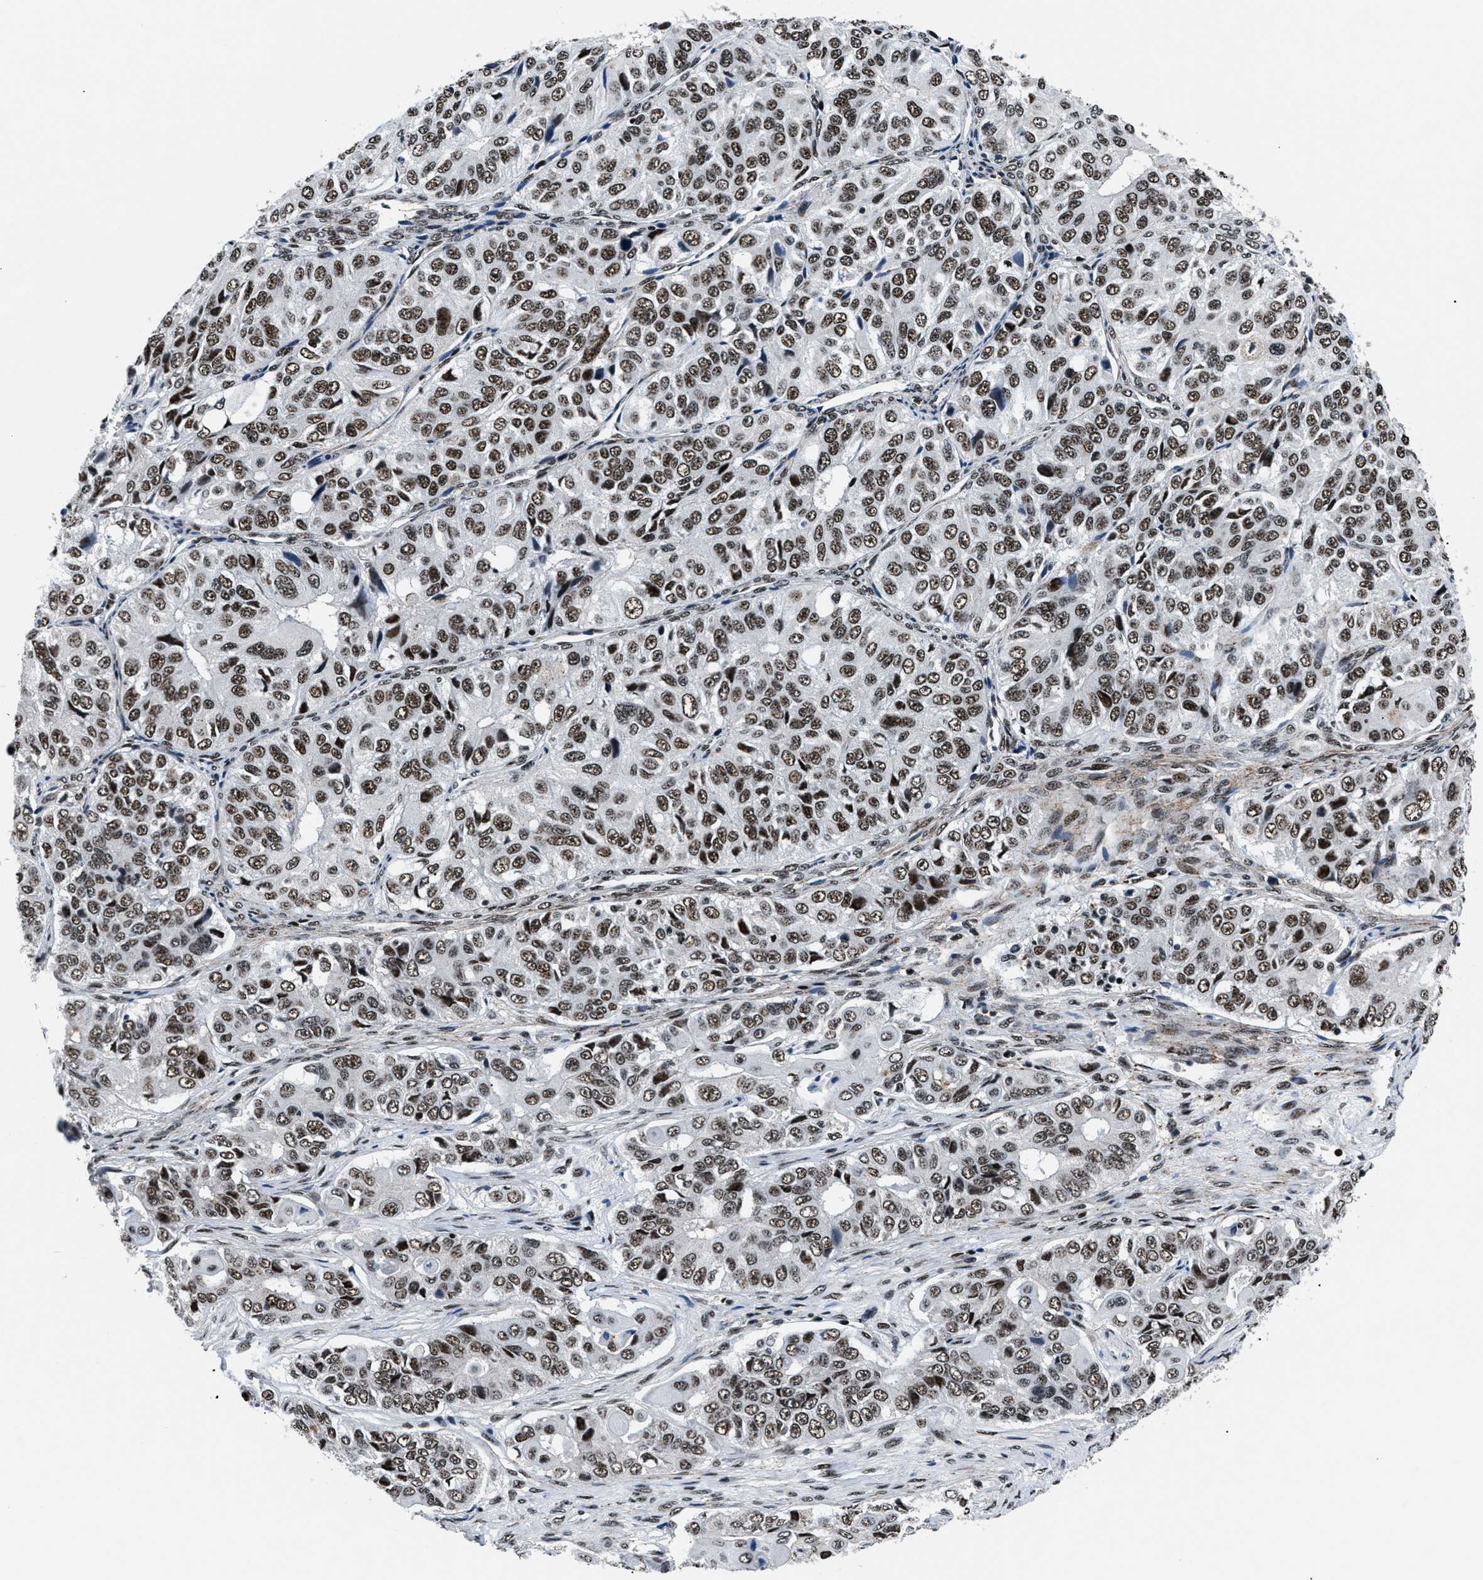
{"staining": {"intensity": "strong", "quantity": ">75%", "location": "nuclear"}, "tissue": "ovarian cancer", "cell_type": "Tumor cells", "image_type": "cancer", "snomed": [{"axis": "morphology", "description": "Carcinoma, endometroid"}, {"axis": "topography", "description": "Ovary"}], "caption": "Immunohistochemical staining of human ovarian endometroid carcinoma shows strong nuclear protein expression in about >75% of tumor cells. The protein is stained brown, and the nuclei are stained in blue (DAB IHC with brightfield microscopy, high magnification).", "gene": "SMARCB1", "patient": {"sex": "female", "age": 51}}